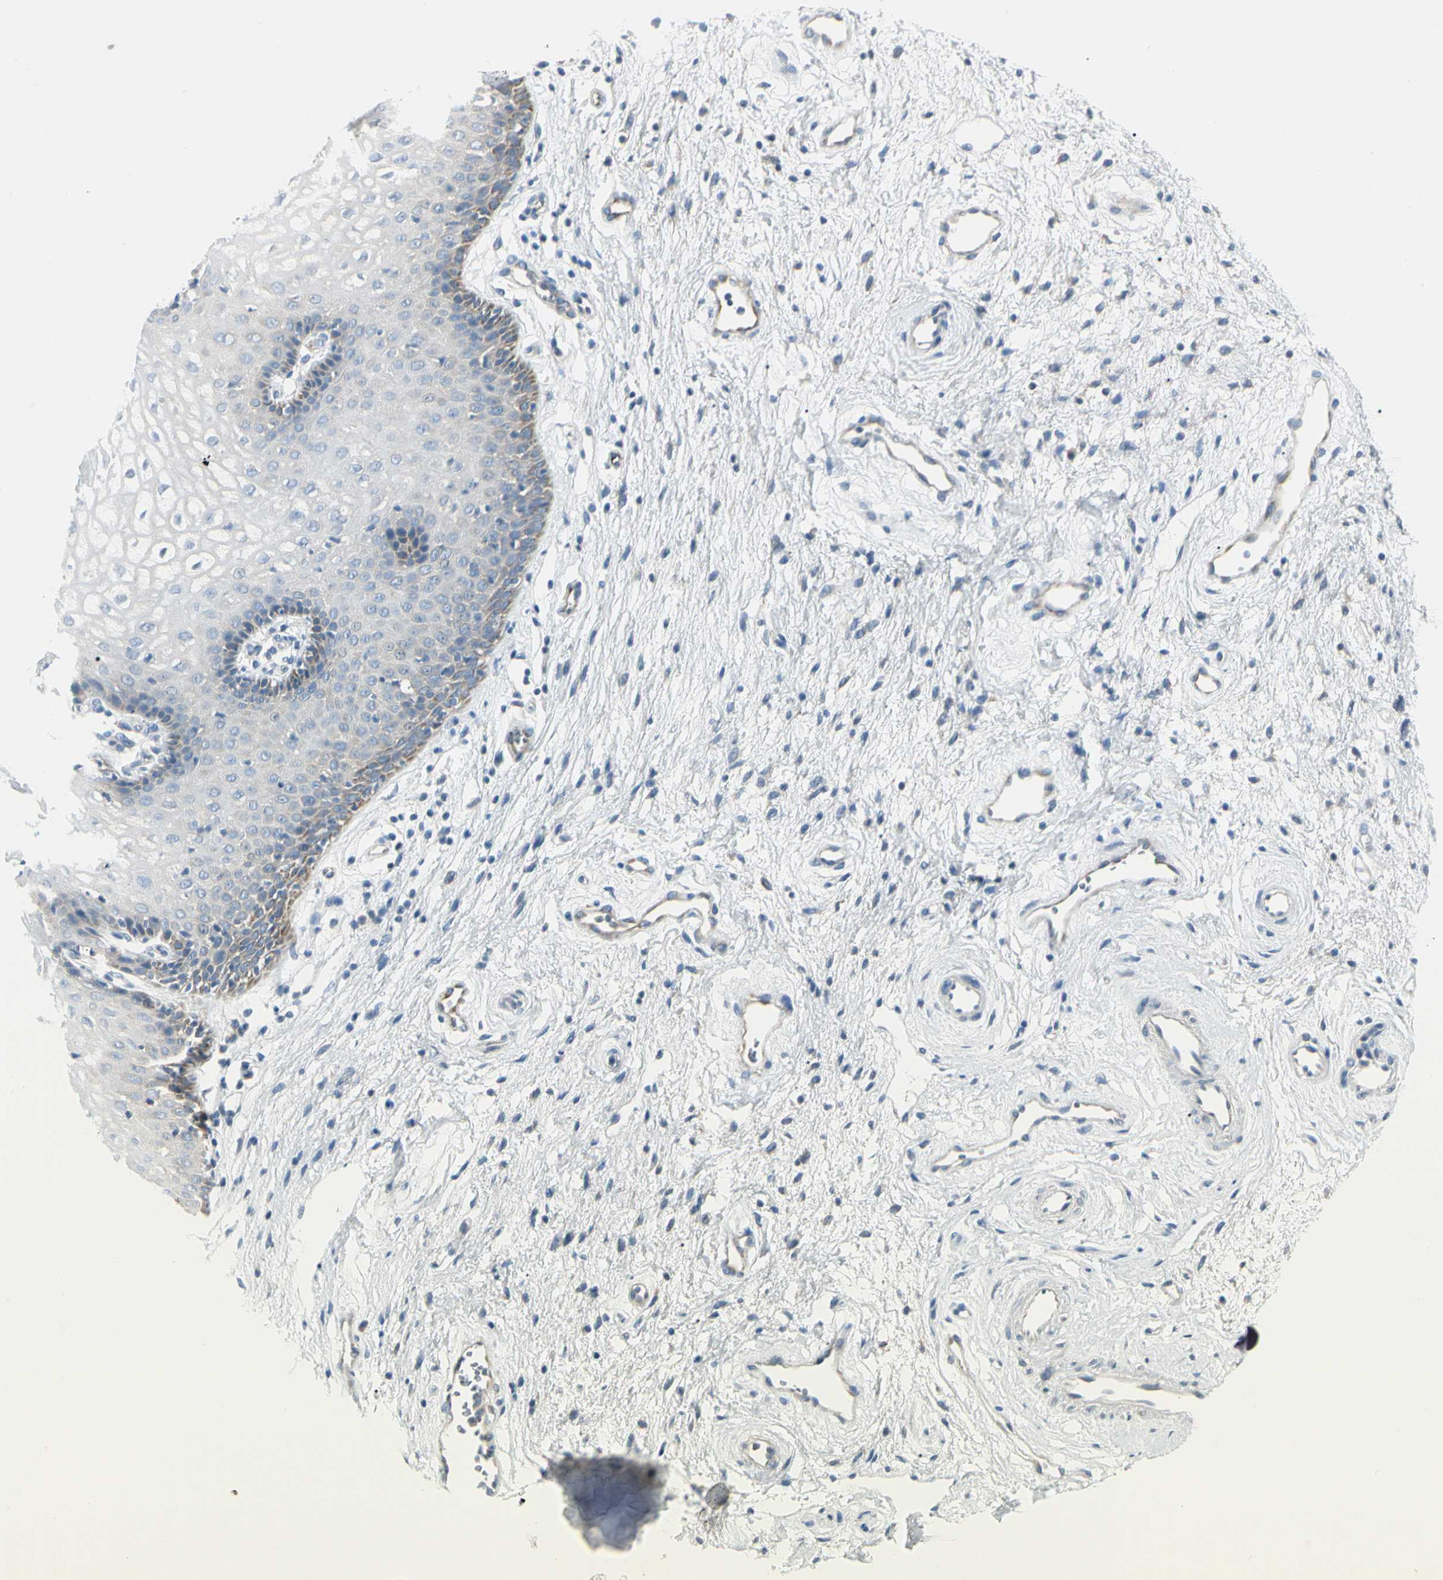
{"staining": {"intensity": "weak", "quantity": "<25%", "location": "cytoplasmic/membranous"}, "tissue": "vagina", "cell_type": "Squamous epithelial cells", "image_type": "normal", "snomed": [{"axis": "morphology", "description": "Normal tissue, NOS"}, {"axis": "topography", "description": "Vagina"}], "caption": "High power microscopy histopathology image of an IHC image of unremarkable vagina, revealing no significant staining in squamous epithelial cells. The staining is performed using DAB brown chromogen with nuclei counter-stained in using hematoxylin.", "gene": "SLC6A15", "patient": {"sex": "female", "age": 34}}